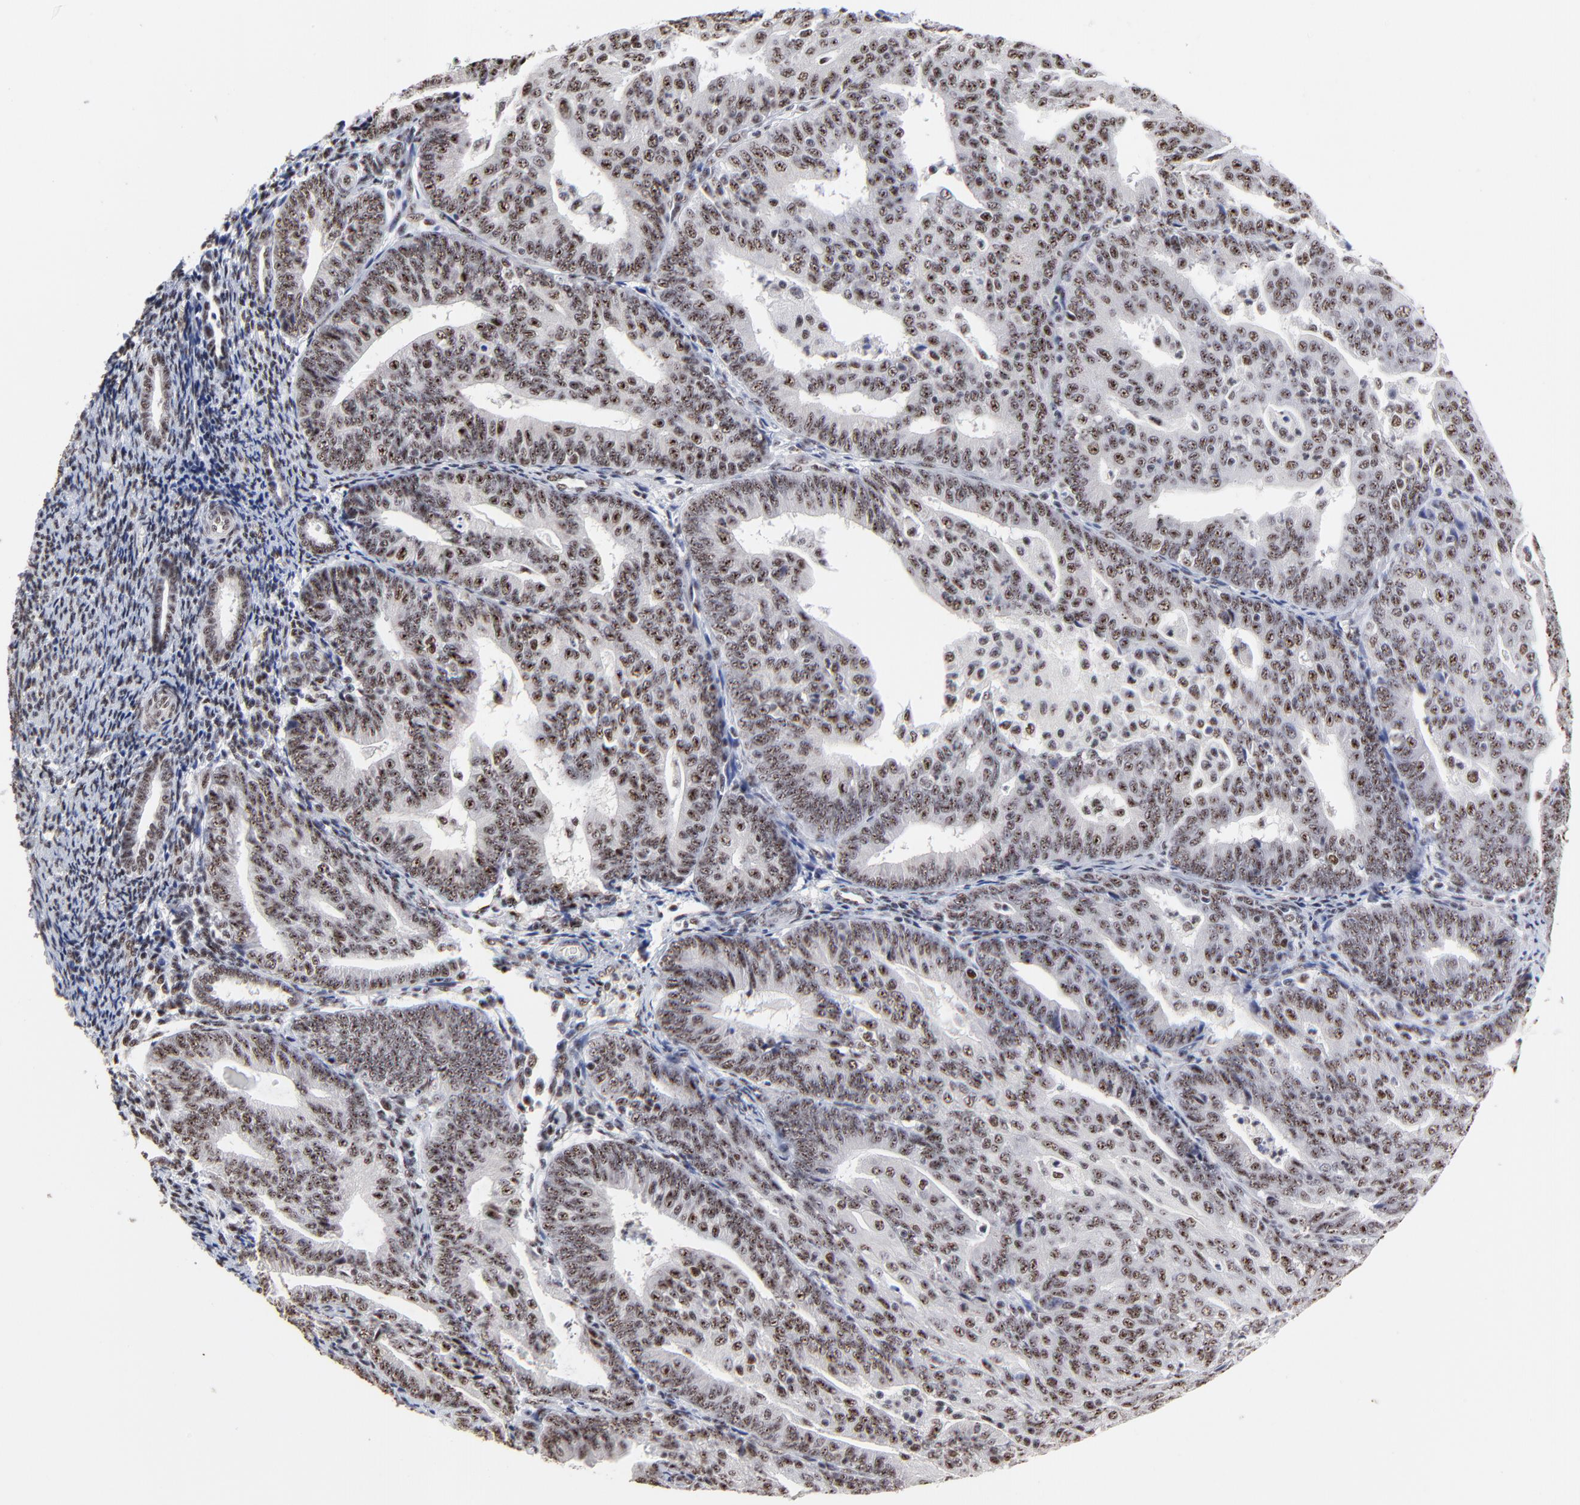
{"staining": {"intensity": "moderate", "quantity": ">75%", "location": "nuclear"}, "tissue": "endometrial cancer", "cell_type": "Tumor cells", "image_type": "cancer", "snomed": [{"axis": "morphology", "description": "Adenocarcinoma, NOS"}, {"axis": "topography", "description": "Endometrium"}], "caption": "Immunohistochemical staining of endometrial cancer (adenocarcinoma) exhibits moderate nuclear protein staining in approximately >75% of tumor cells.", "gene": "MBD4", "patient": {"sex": "female", "age": 56}}